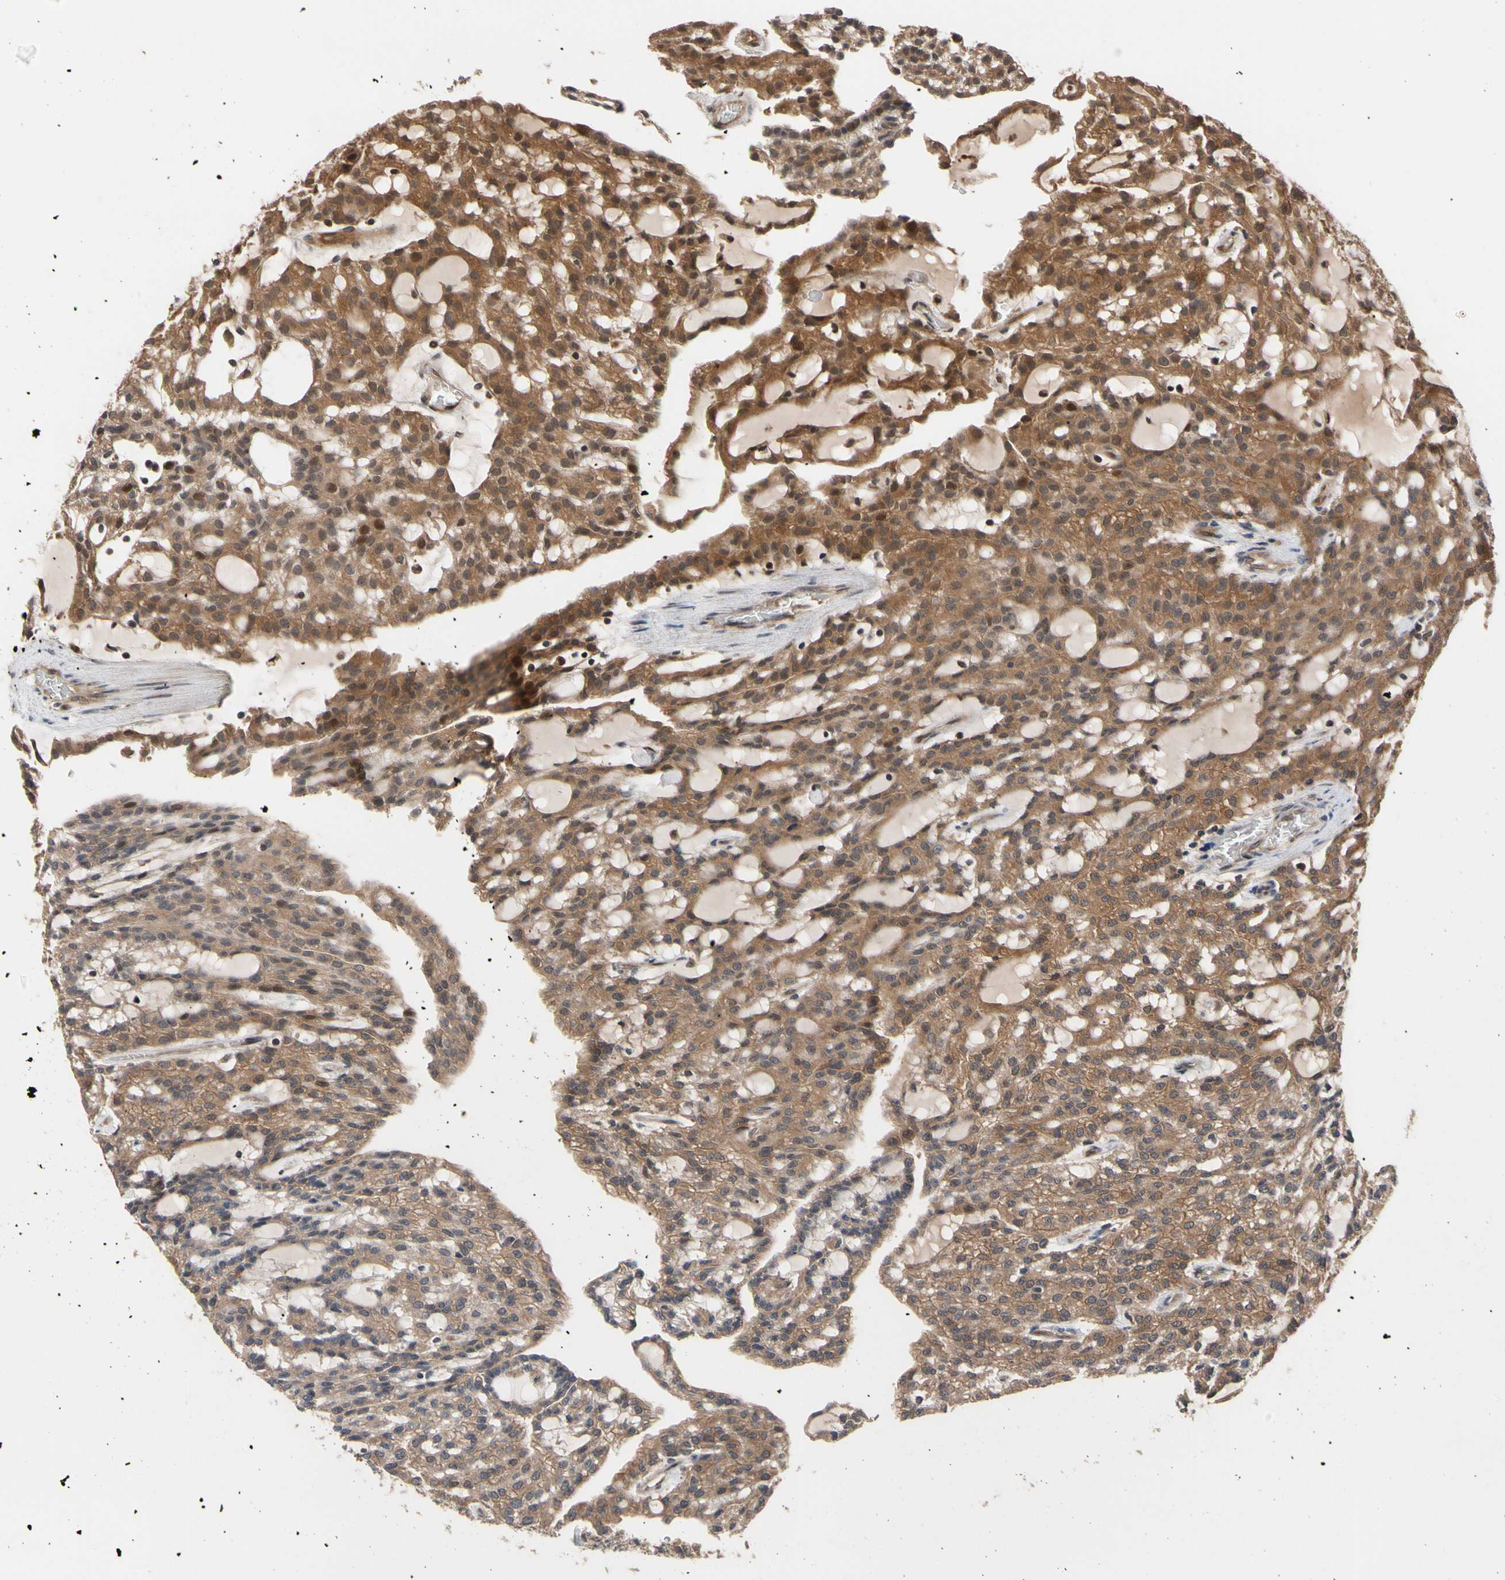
{"staining": {"intensity": "moderate", "quantity": ">75%", "location": "cytoplasmic/membranous"}, "tissue": "renal cancer", "cell_type": "Tumor cells", "image_type": "cancer", "snomed": [{"axis": "morphology", "description": "Adenocarcinoma, NOS"}, {"axis": "topography", "description": "Kidney"}], "caption": "There is medium levels of moderate cytoplasmic/membranous expression in tumor cells of renal cancer (adenocarcinoma), as demonstrated by immunohistochemical staining (brown color).", "gene": "CYTIP", "patient": {"sex": "male", "age": 63}}